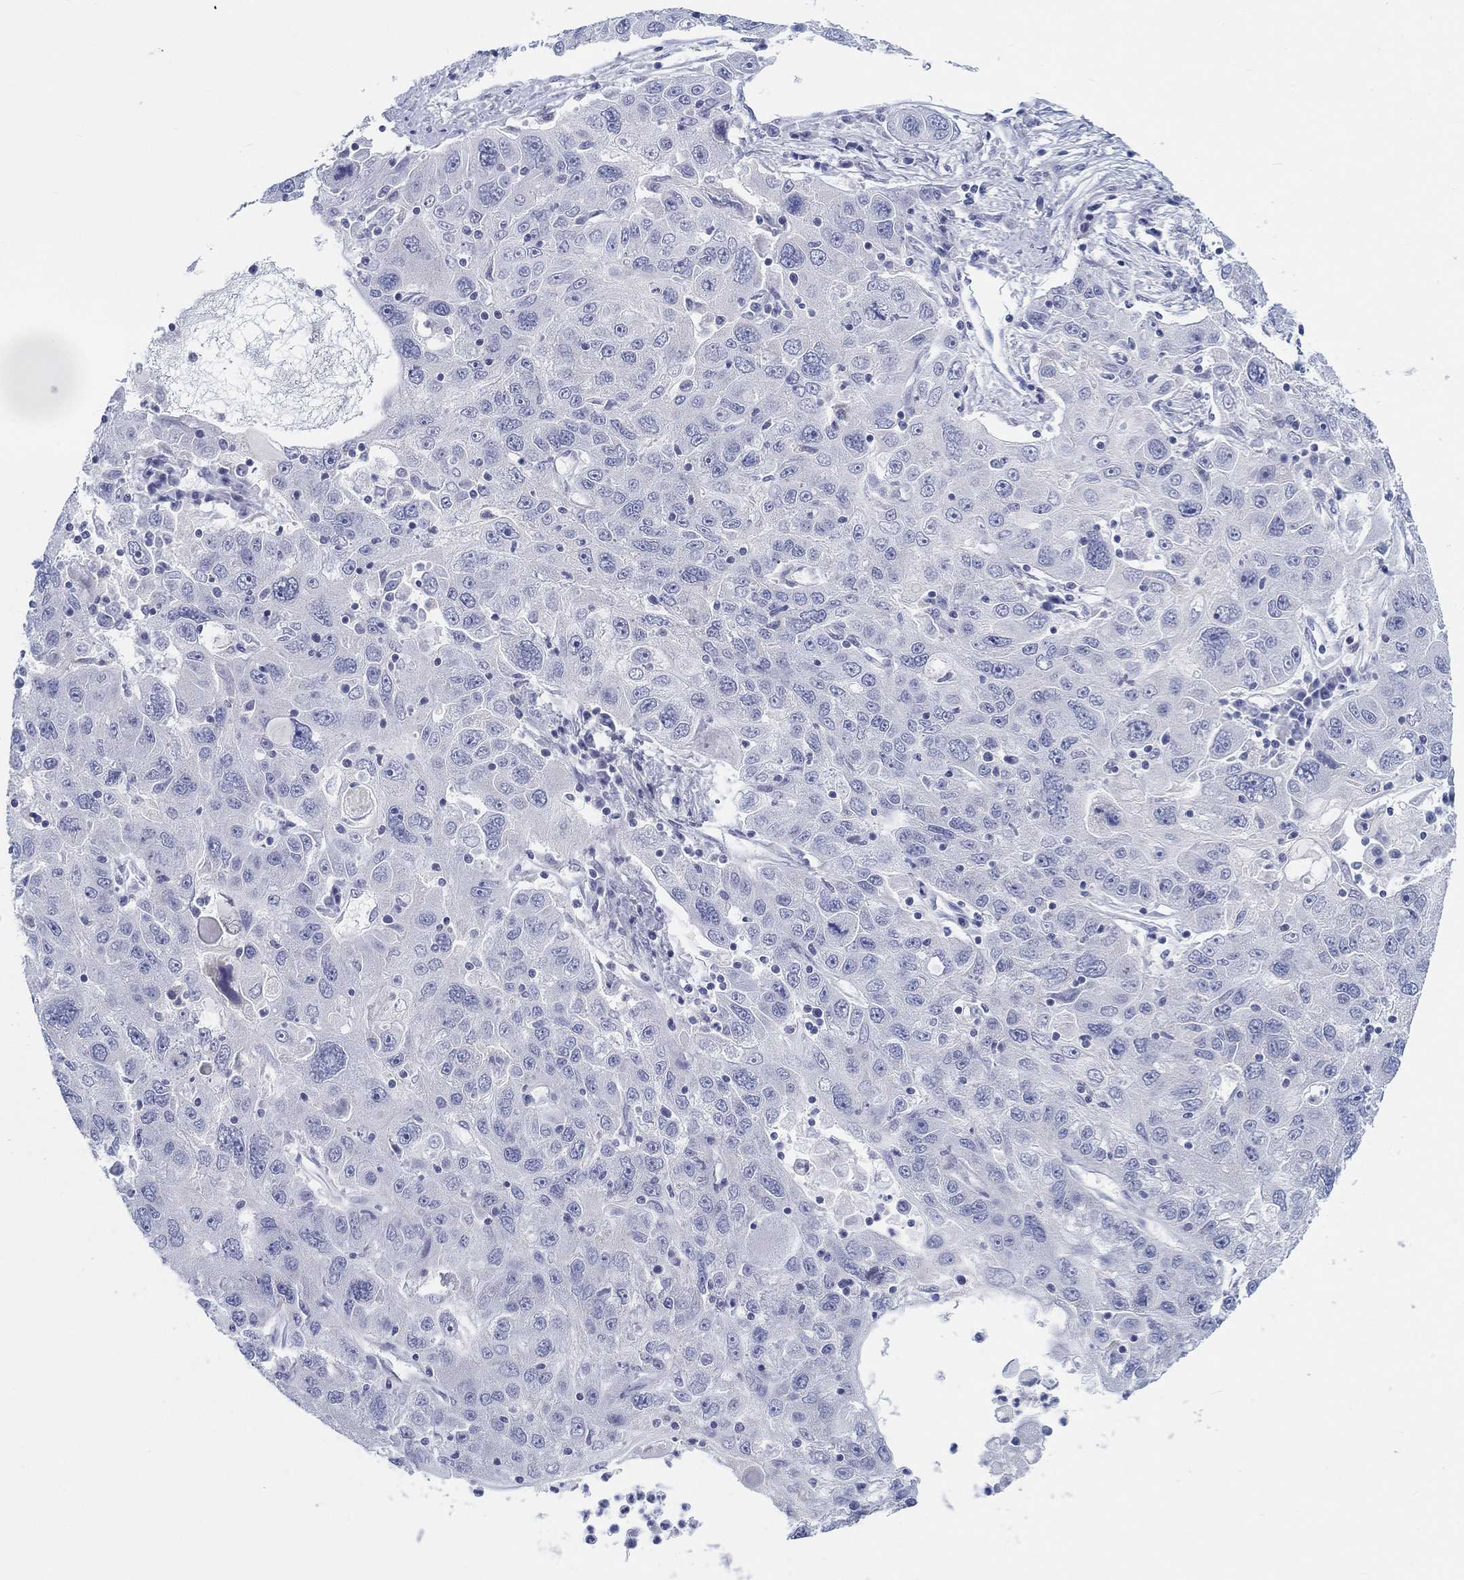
{"staining": {"intensity": "negative", "quantity": "none", "location": "none"}, "tissue": "stomach cancer", "cell_type": "Tumor cells", "image_type": "cancer", "snomed": [{"axis": "morphology", "description": "Adenocarcinoma, NOS"}, {"axis": "topography", "description": "Stomach"}], "caption": "This is a image of immunohistochemistry staining of stomach cancer (adenocarcinoma), which shows no expression in tumor cells.", "gene": "HAPLN4", "patient": {"sex": "male", "age": 56}}